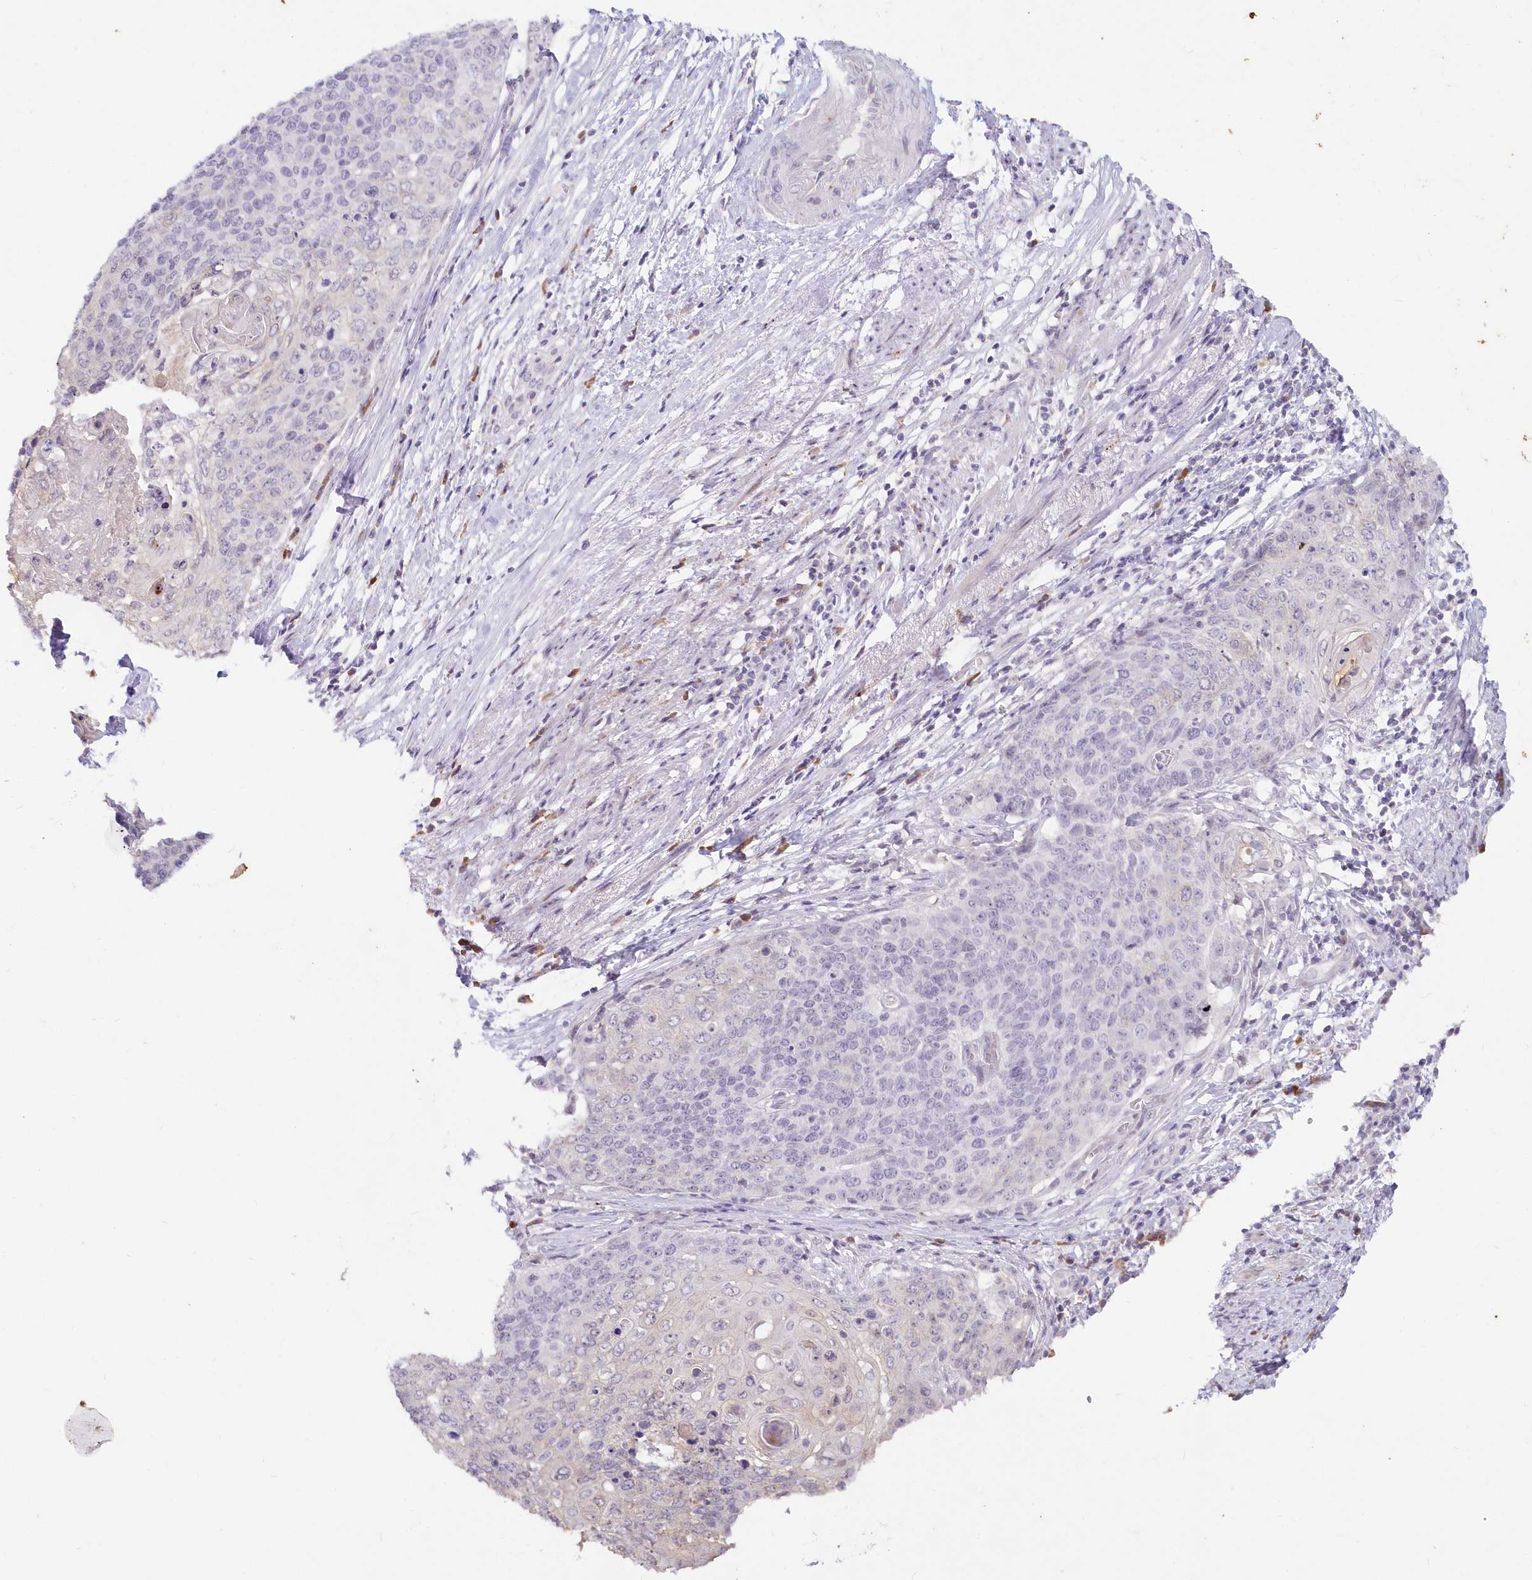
{"staining": {"intensity": "negative", "quantity": "none", "location": "none"}, "tissue": "cervical cancer", "cell_type": "Tumor cells", "image_type": "cancer", "snomed": [{"axis": "morphology", "description": "Squamous cell carcinoma, NOS"}, {"axis": "topography", "description": "Cervix"}], "caption": "Tumor cells are negative for brown protein staining in squamous cell carcinoma (cervical).", "gene": "SNED1", "patient": {"sex": "female", "age": 39}}